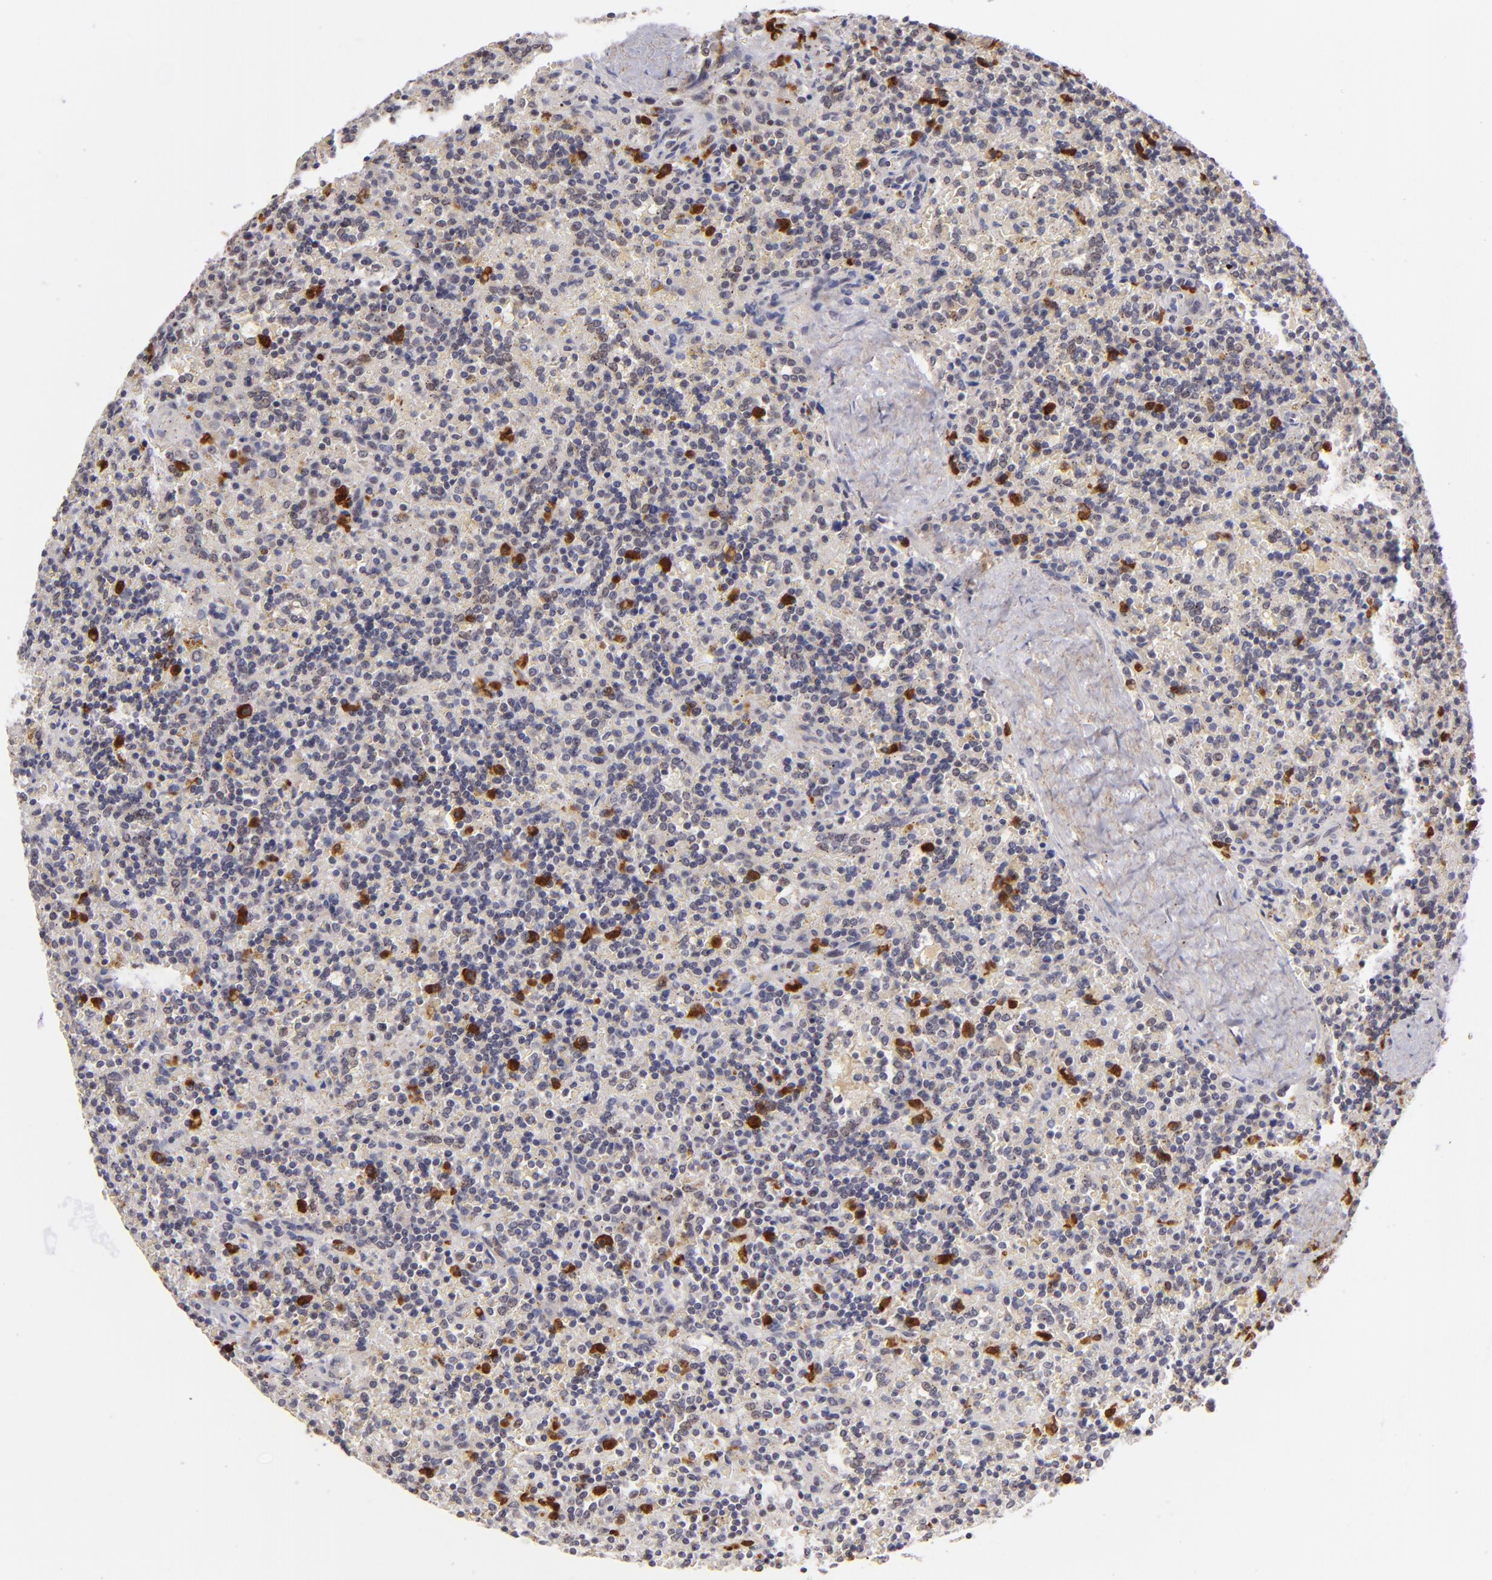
{"staining": {"intensity": "moderate", "quantity": "<25%", "location": "nuclear"}, "tissue": "lymphoma", "cell_type": "Tumor cells", "image_type": "cancer", "snomed": [{"axis": "morphology", "description": "Malignant lymphoma, non-Hodgkin's type, Low grade"}, {"axis": "topography", "description": "Spleen"}], "caption": "Immunohistochemical staining of human malignant lymphoma, non-Hodgkin's type (low-grade) demonstrates moderate nuclear protein staining in approximately <25% of tumor cells. (DAB (3,3'-diaminobenzidine) IHC, brown staining for protein, blue staining for nuclei).", "gene": "RXRG", "patient": {"sex": "male", "age": 67}}